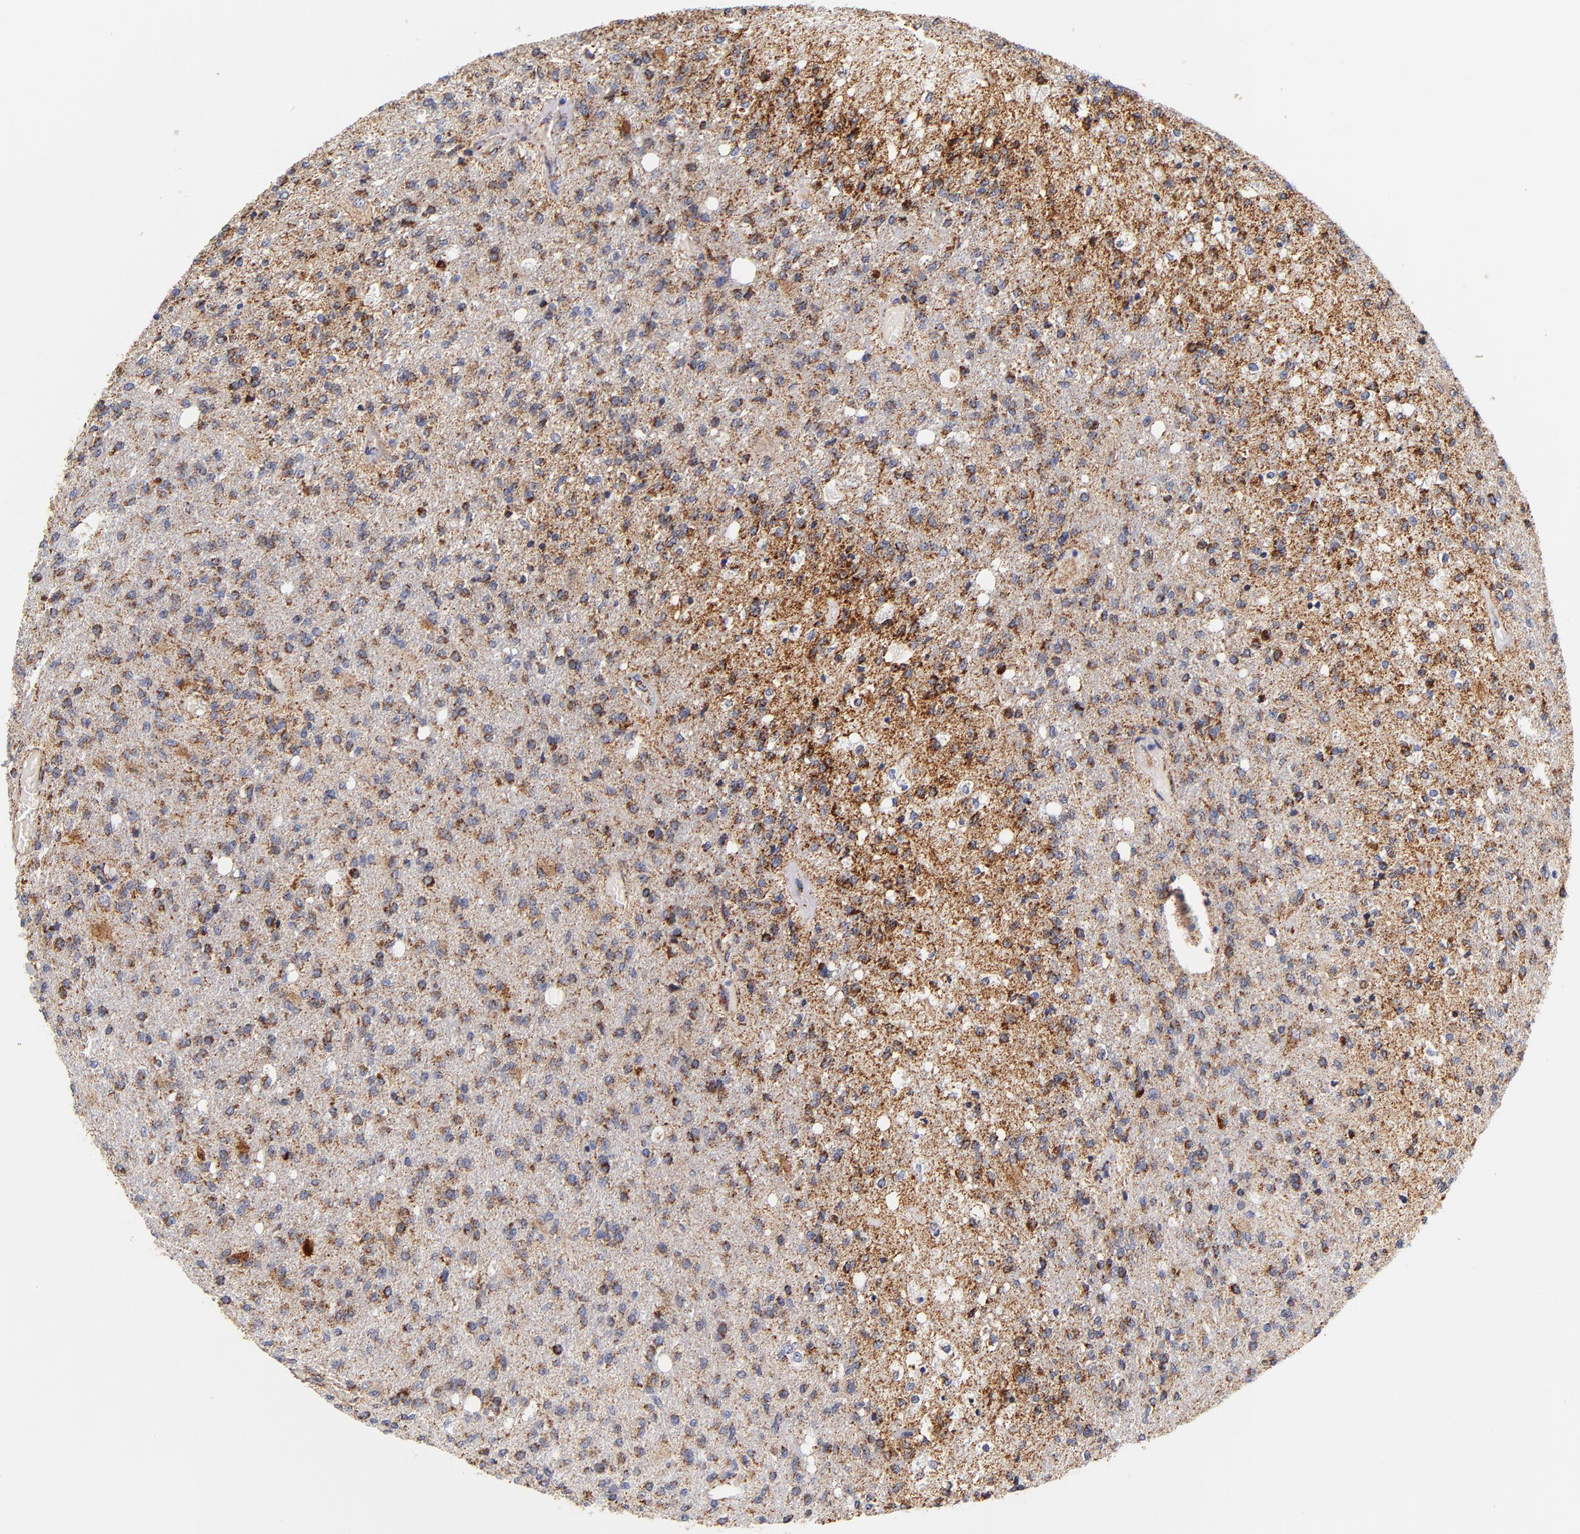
{"staining": {"intensity": "strong", "quantity": ">75%", "location": "cytoplasmic/membranous"}, "tissue": "glioma", "cell_type": "Tumor cells", "image_type": "cancer", "snomed": [{"axis": "morphology", "description": "Normal tissue, NOS"}, {"axis": "morphology", "description": "Glioma, malignant, High grade"}, {"axis": "topography", "description": "Cerebral cortex"}], "caption": "Tumor cells exhibit high levels of strong cytoplasmic/membranous staining in about >75% of cells in human high-grade glioma (malignant).", "gene": "ECHS1", "patient": {"sex": "male", "age": 77}}